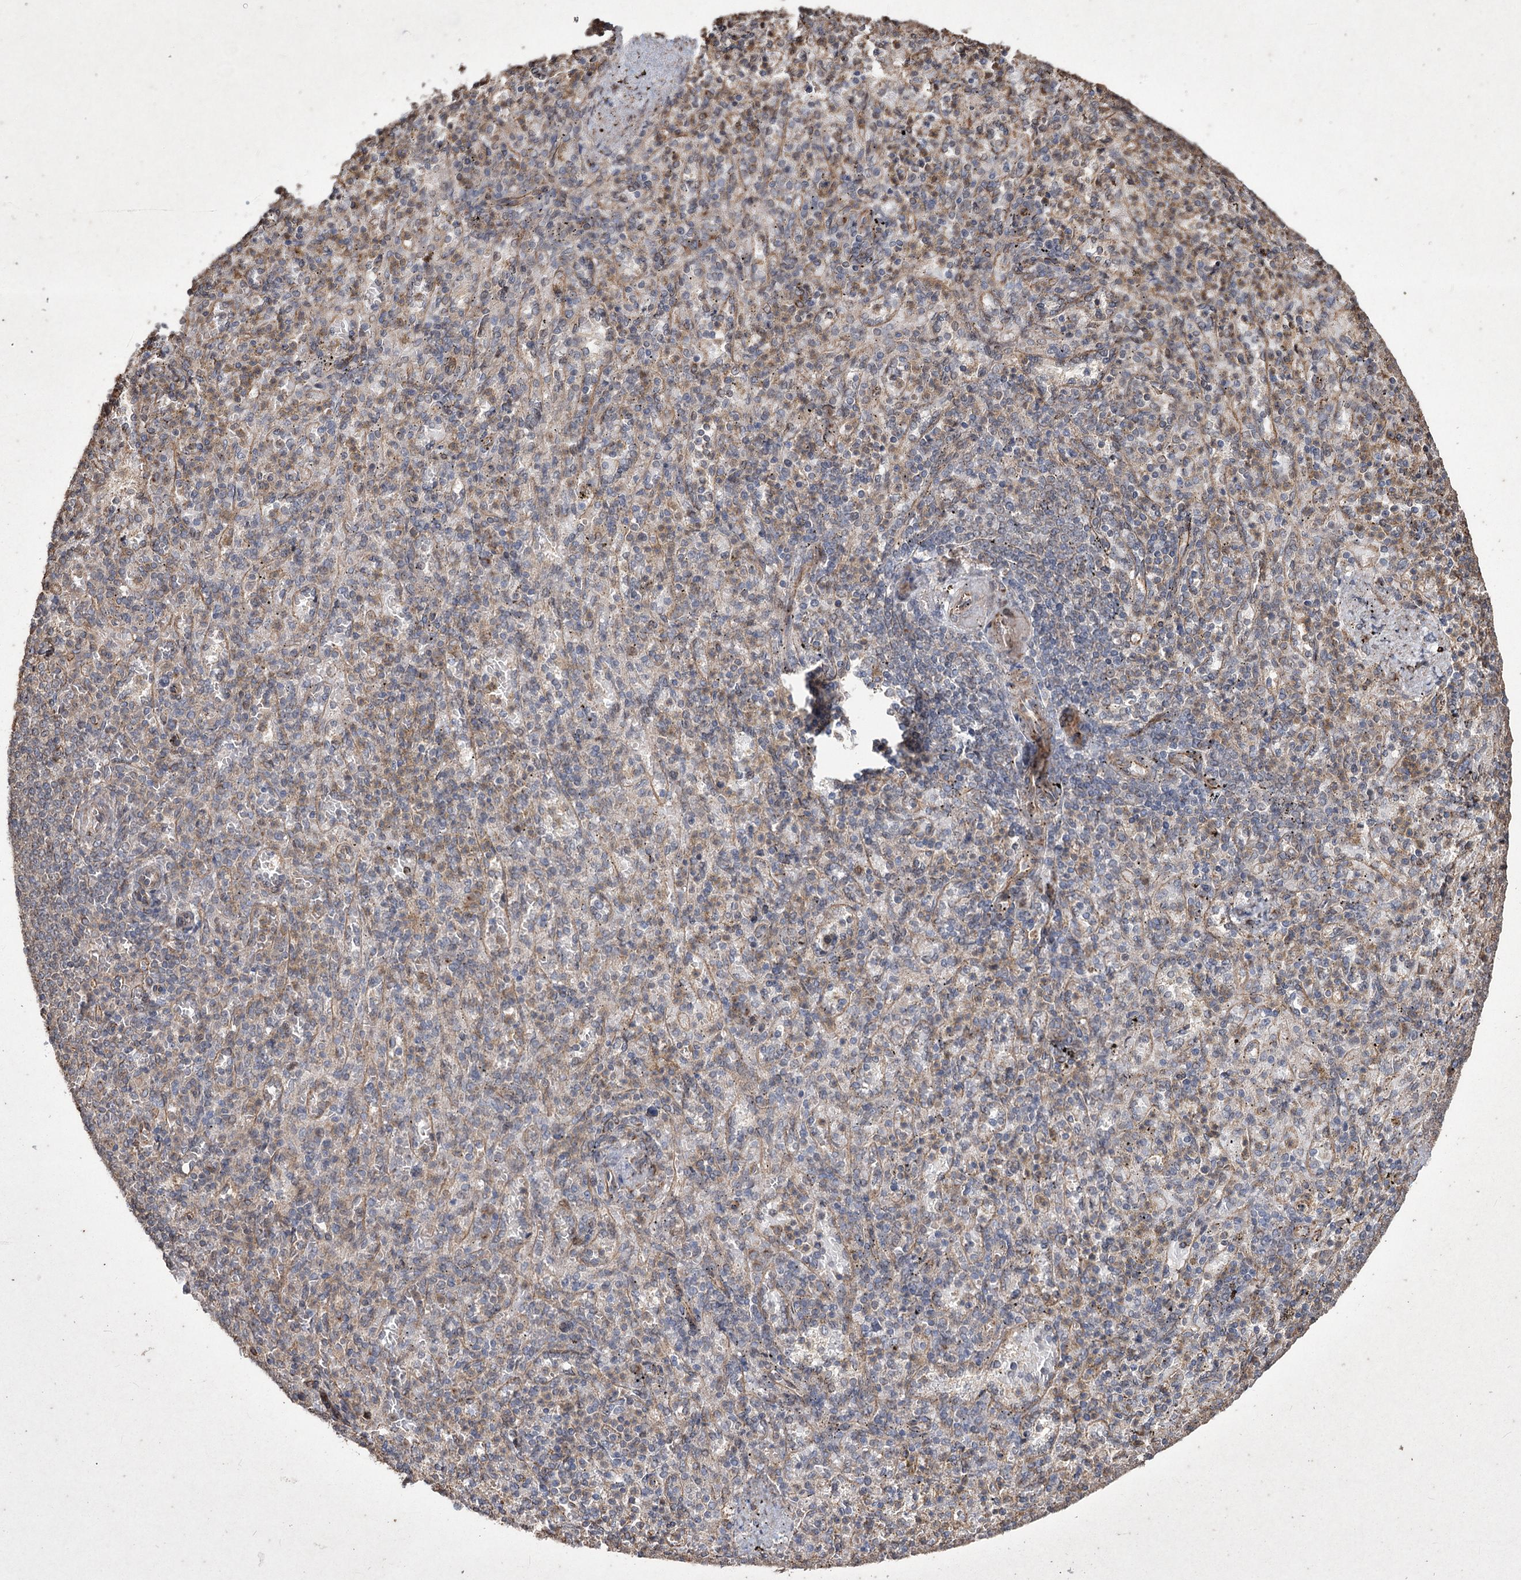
{"staining": {"intensity": "weak", "quantity": "25%-75%", "location": "cytoplasmic/membranous"}, "tissue": "spleen", "cell_type": "Cells in red pulp", "image_type": "normal", "snomed": [{"axis": "morphology", "description": "Normal tissue, NOS"}, {"axis": "topography", "description": "Spleen"}], "caption": "IHC staining of benign spleen, which shows low levels of weak cytoplasmic/membranous positivity in approximately 25%-75% of cells in red pulp indicating weak cytoplasmic/membranous protein expression. The staining was performed using DAB (3,3'-diaminobenzidine) (brown) for protein detection and nuclei were counterstained in hematoxylin (blue).", "gene": "PRC1", "patient": {"sex": "female", "age": 74}}